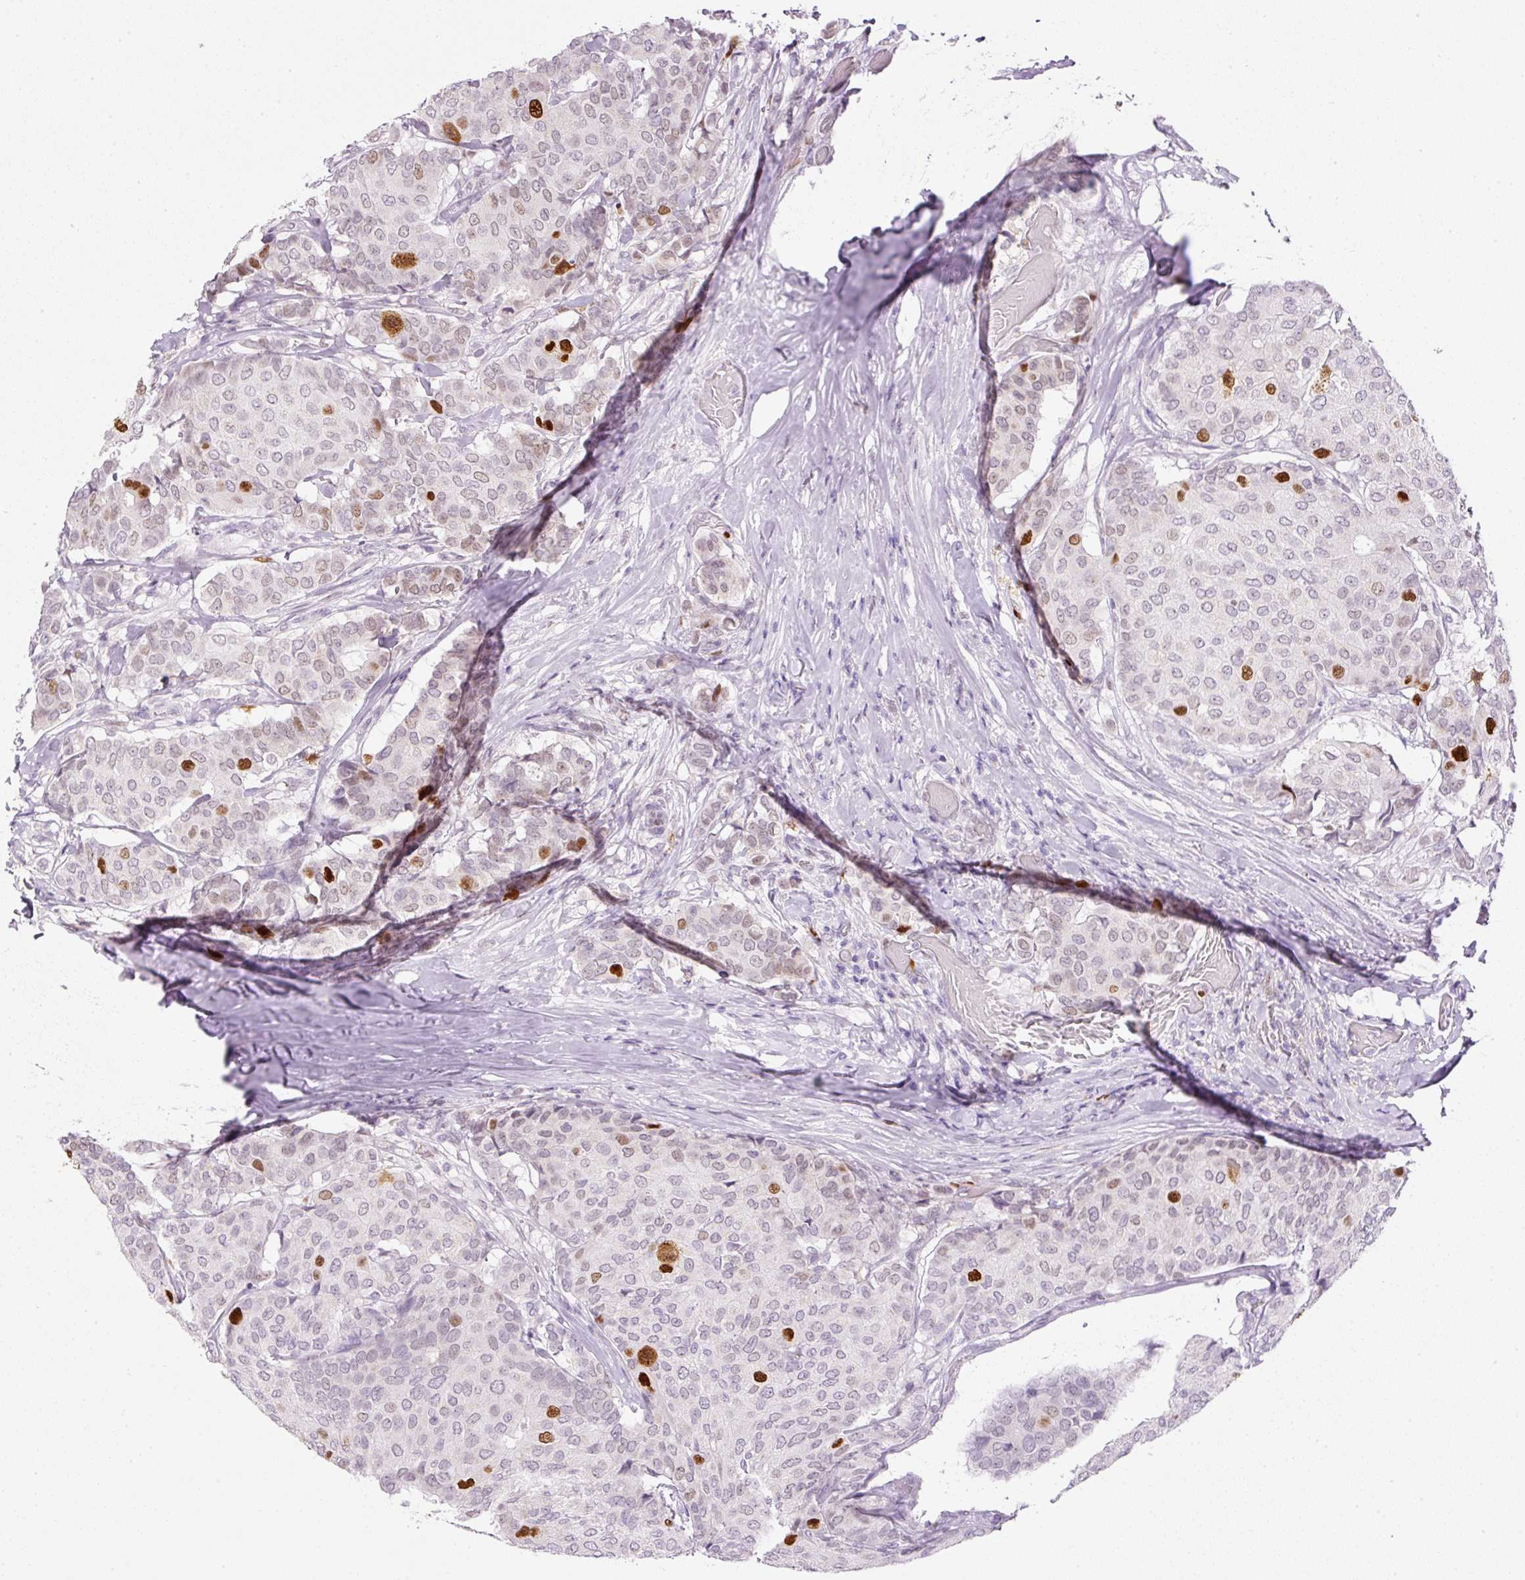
{"staining": {"intensity": "strong", "quantity": "<25%", "location": "nuclear"}, "tissue": "breast cancer", "cell_type": "Tumor cells", "image_type": "cancer", "snomed": [{"axis": "morphology", "description": "Duct carcinoma"}, {"axis": "topography", "description": "Breast"}], "caption": "IHC (DAB (3,3'-diaminobenzidine)) staining of breast cancer demonstrates strong nuclear protein staining in approximately <25% of tumor cells. (Stains: DAB (3,3'-diaminobenzidine) in brown, nuclei in blue, Microscopy: brightfield microscopy at high magnification).", "gene": "KPNA2", "patient": {"sex": "female", "age": 75}}